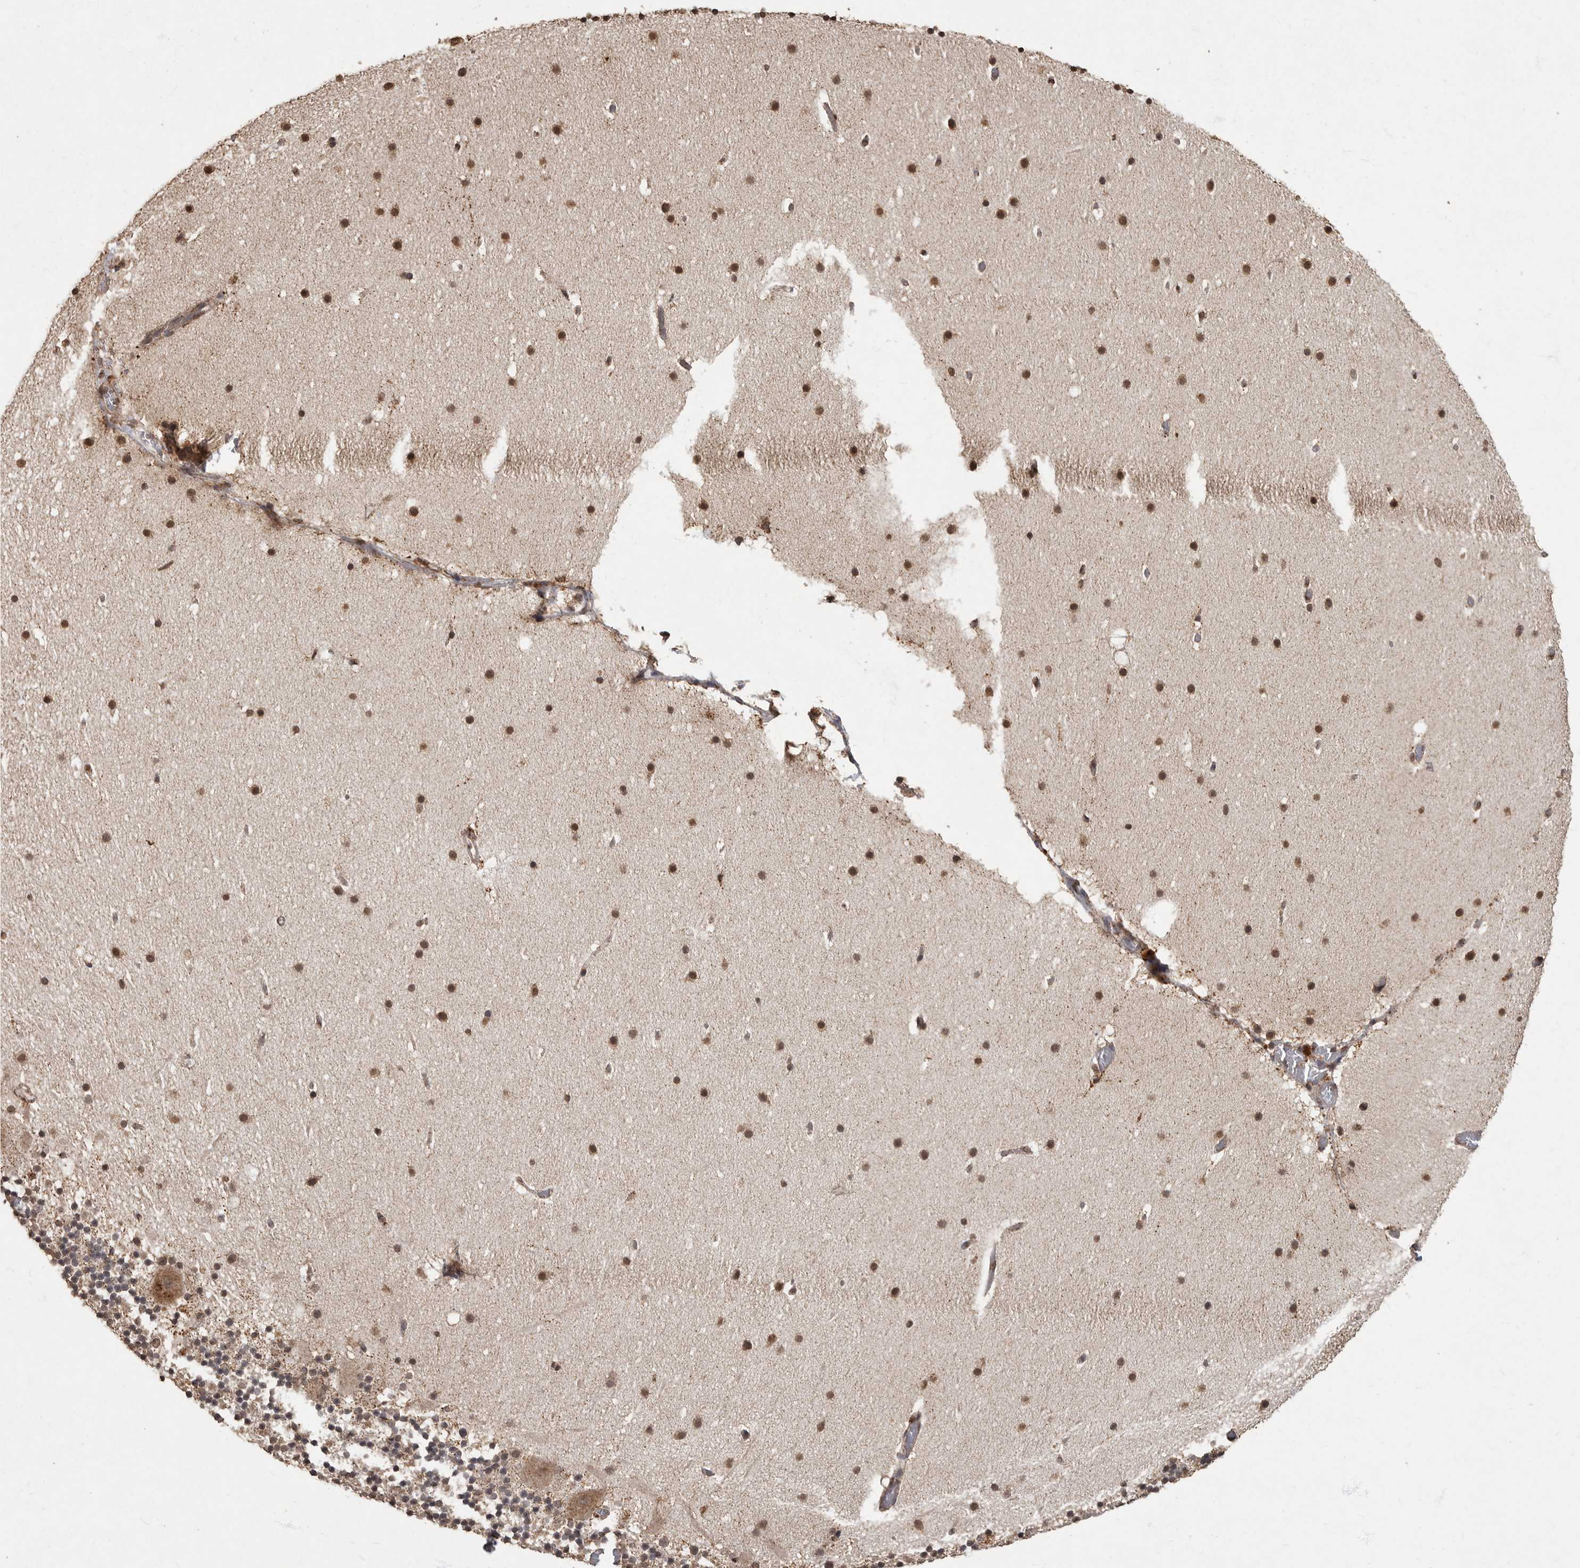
{"staining": {"intensity": "weak", "quantity": "25%-75%", "location": "nuclear"}, "tissue": "cerebellum", "cell_type": "Cells in granular layer", "image_type": "normal", "snomed": [{"axis": "morphology", "description": "Normal tissue, NOS"}, {"axis": "topography", "description": "Cerebellum"}], "caption": "About 25%-75% of cells in granular layer in benign cerebellum reveal weak nuclear protein expression as visualized by brown immunohistochemical staining.", "gene": "MAFG", "patient": {"sex": "male", "age": 57}}